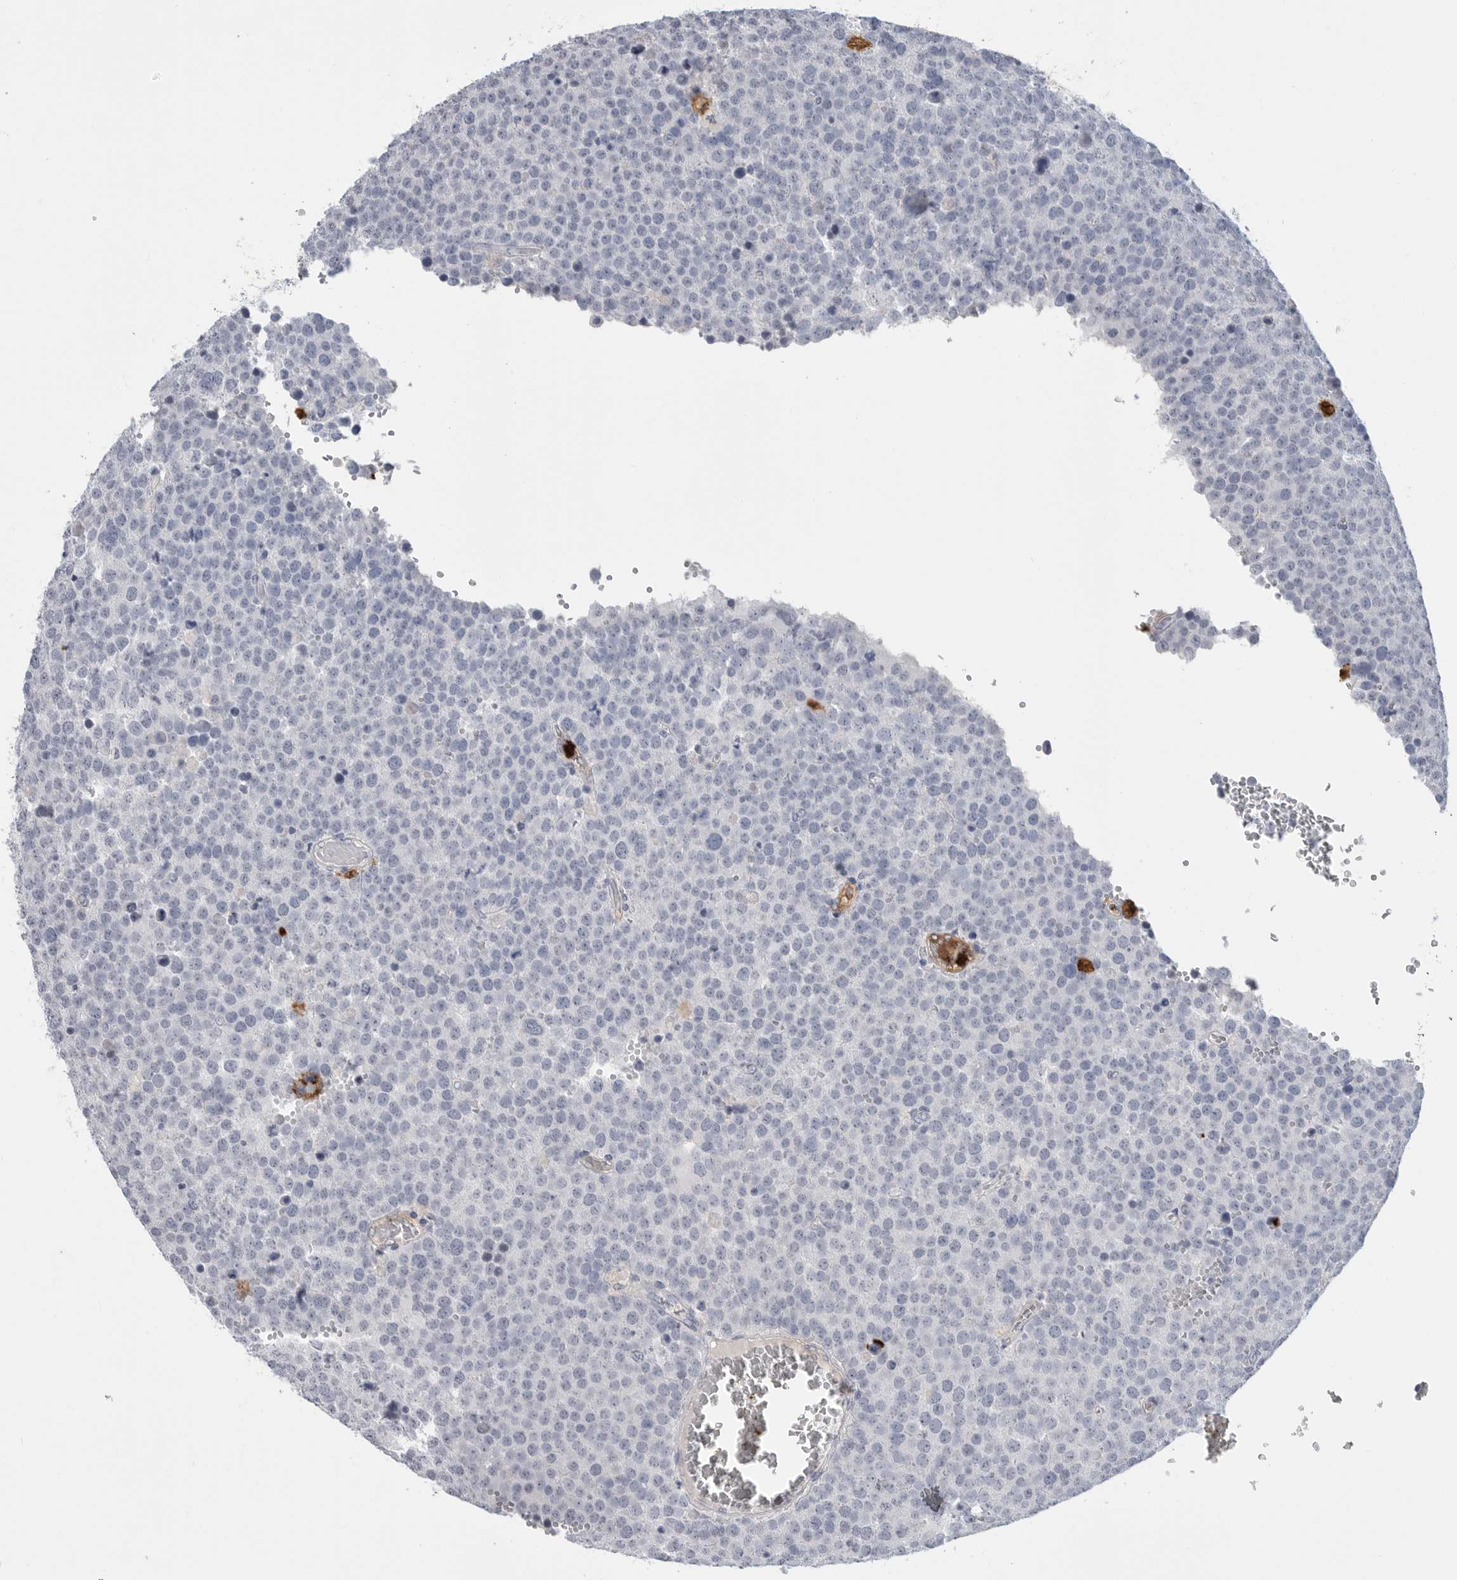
{"staining": {"intensity": "negative", "quantity": "none", "location": "none"}, "tissue": "testis cancer", "cell_type": "Tumor cells", "image_type": "cancer", "snomed": [{"axis": "morphology", "description": "Seminoma, NOS"}, {"axis": "topography", "description": "Testis"}], "caption": "DAB (3,3'-diaminobenzidine) immunohistochemical staining of testis cancer (seminoma) reveals no significant staining in tumor cells.", "gene": "CYB561D1", "patient": {"sex": "male", "age": 71}}